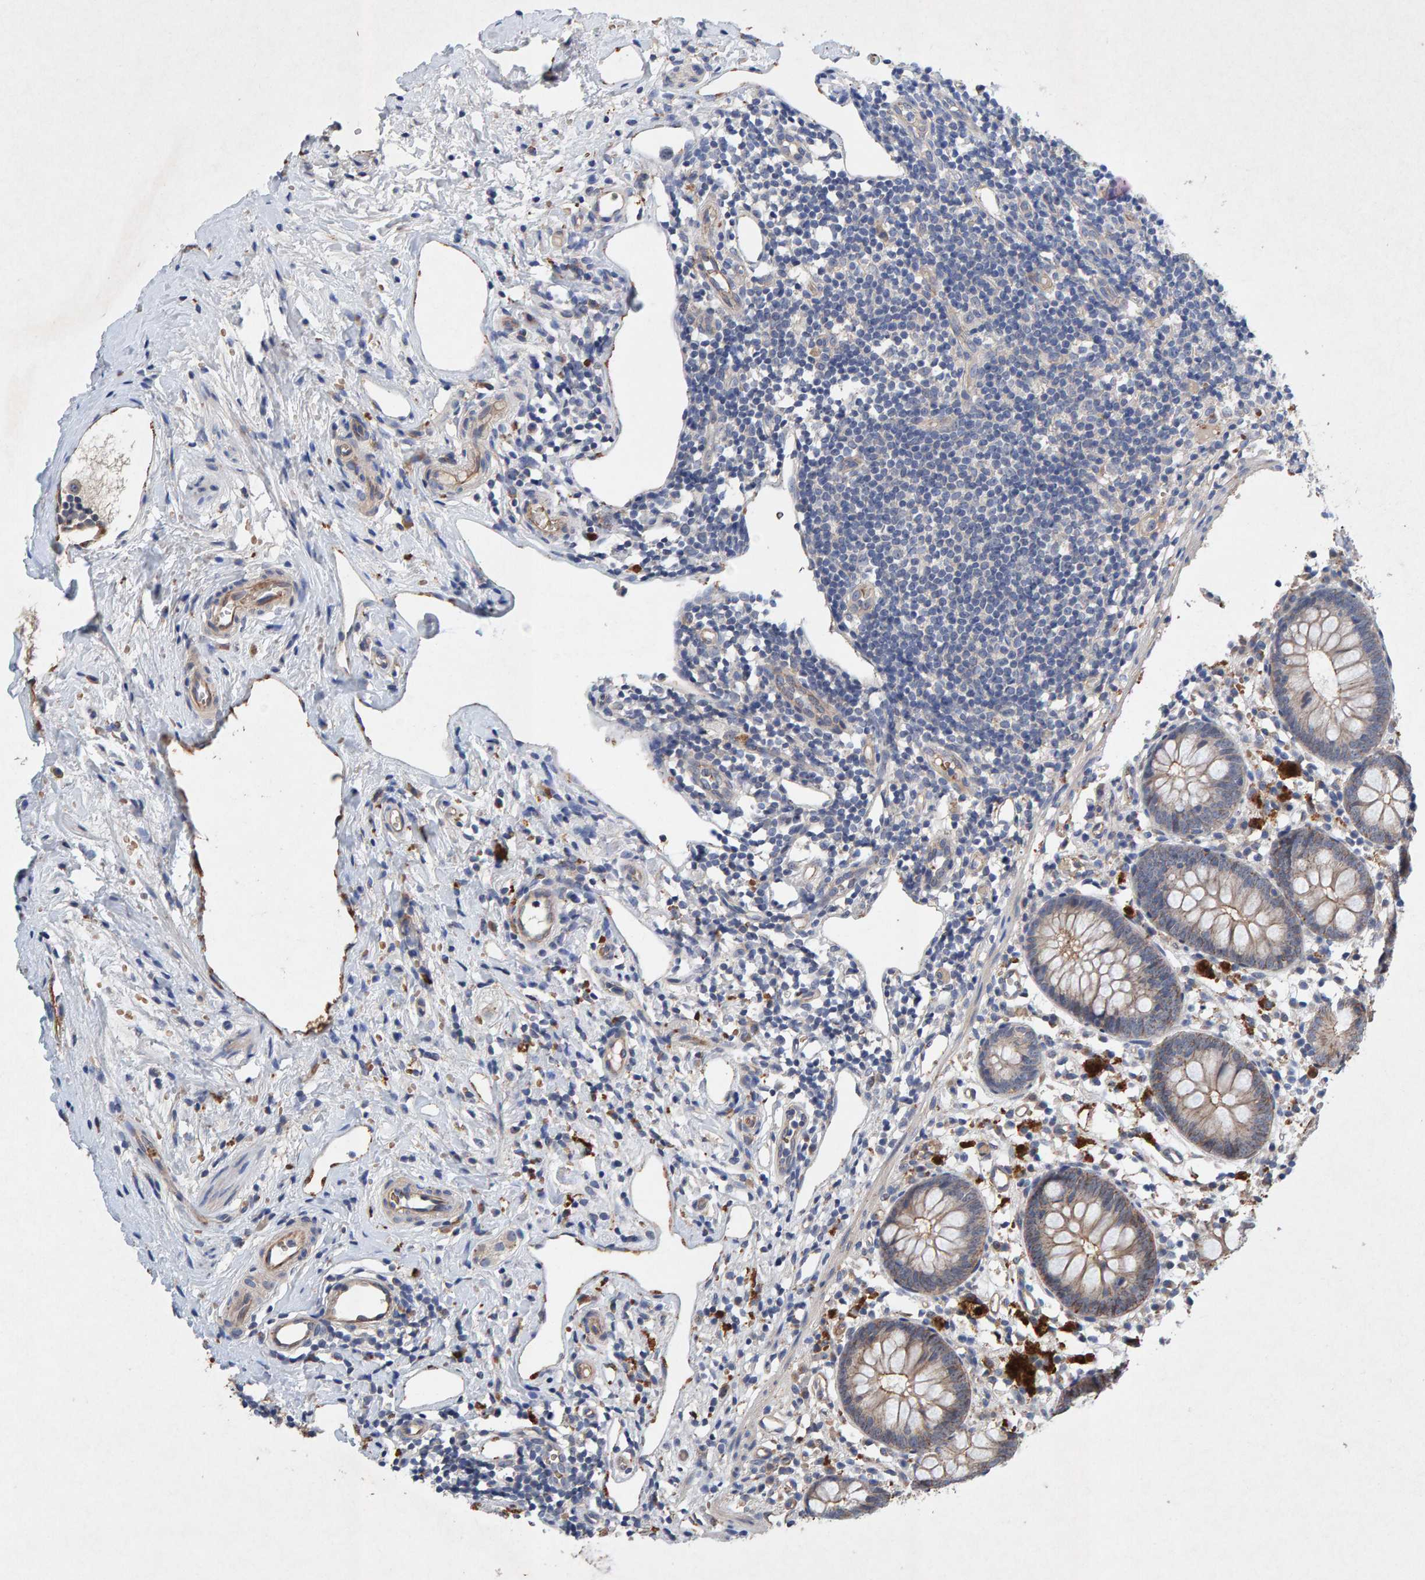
{"staining": {"intensity": "moderate", "quantity": "25%-75%", "location": "cytoplasmic/membranous"}, "tissue": "appendix", "cell_type": "Glandular cells", "image_type": "normal", "snomed": [{"axis": "morphology", "description": "Normal tissue, NOS"}, {"axis": "topography", "description": "Appendix"}], "caption": "High-magnification brightfield microscopy of benign appendix stained with DAB (brown) and counterstained with hematoxylin (blue). glandular cells exhibit moderate cytoplasmic/membranous expression is appreciated in approximately25%-75% of cells.", "gene": "EFR3A", "patient": {"sex": "female", "age": 20}}